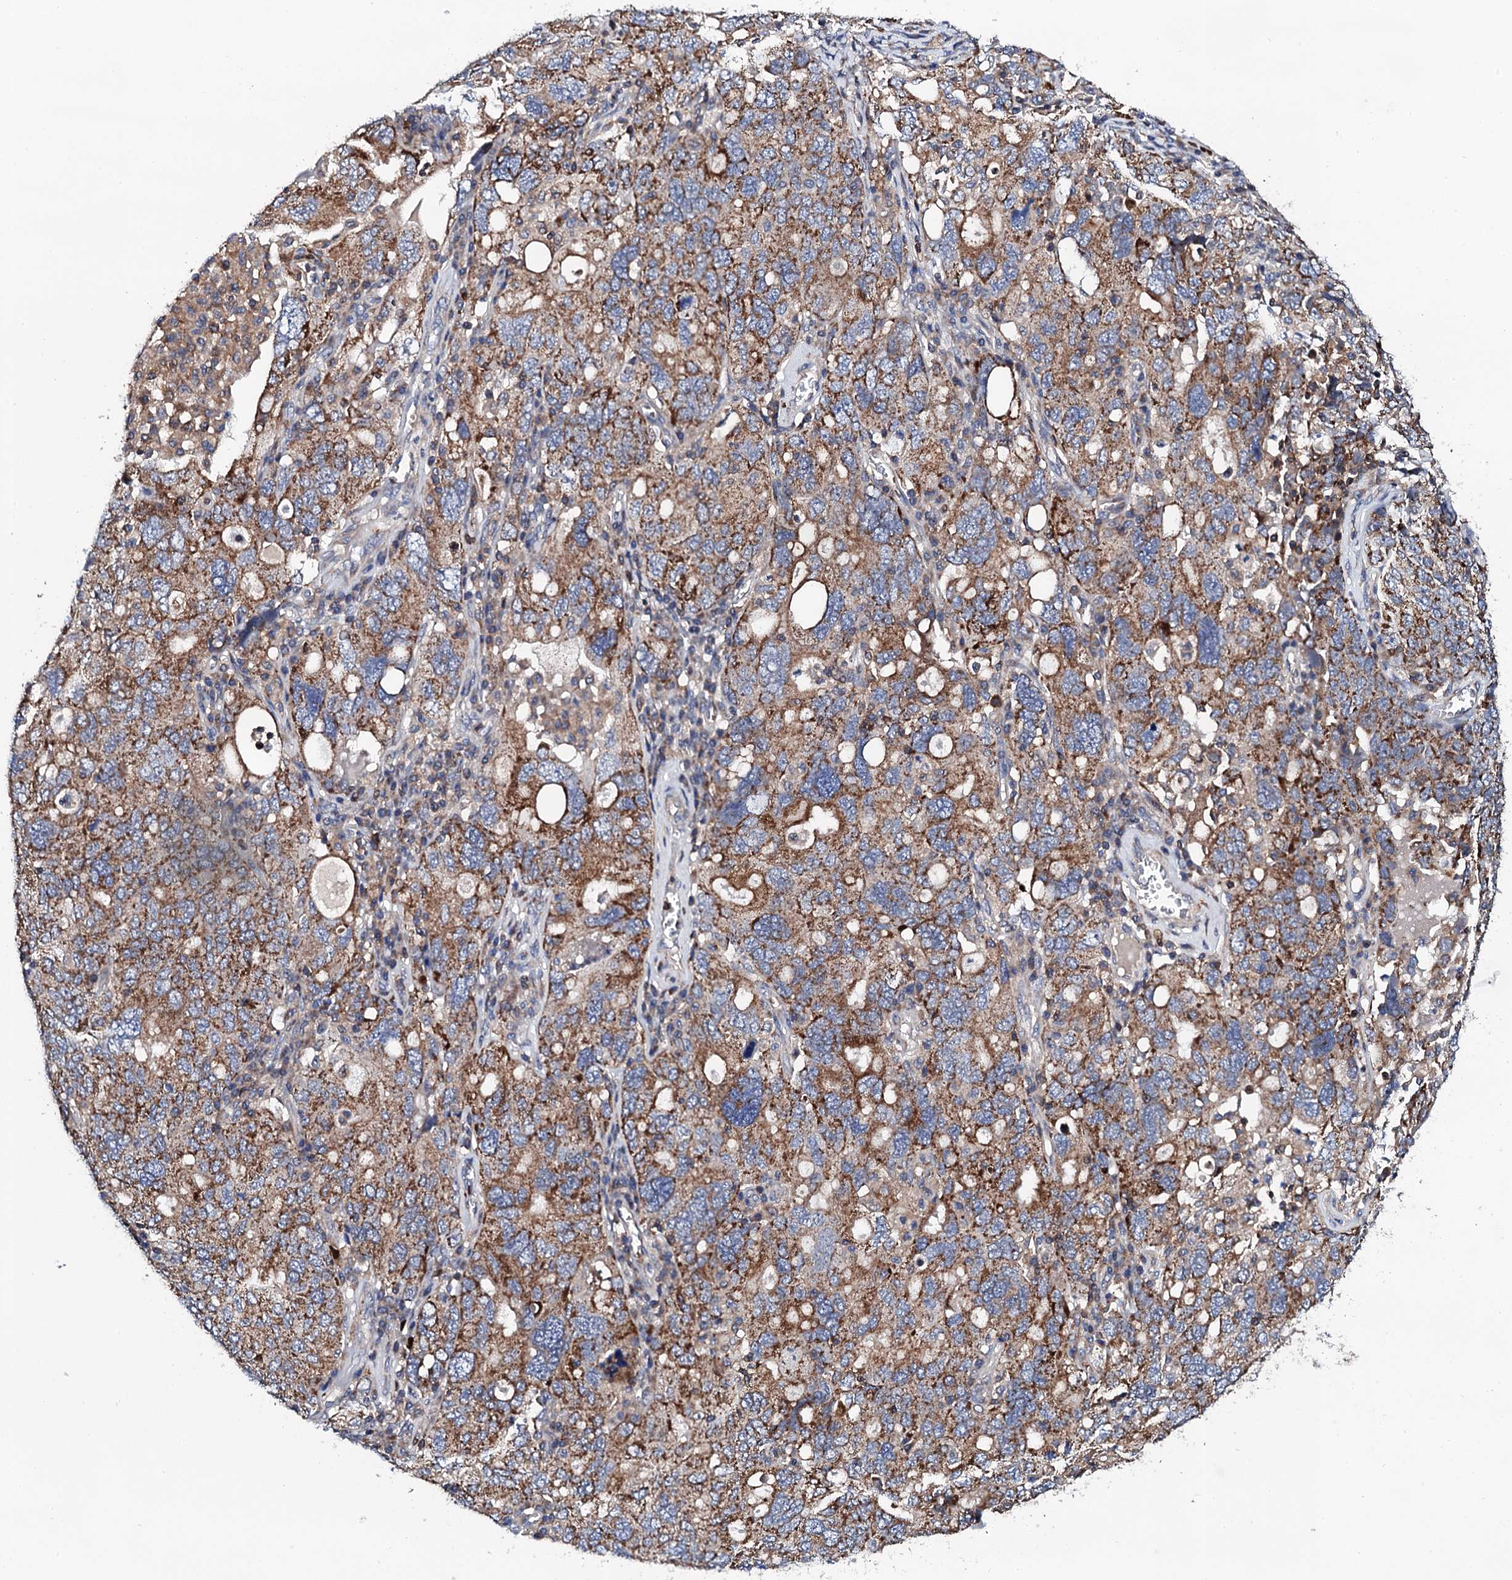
{"staining": {"intensity": "moderate", "quantity": ">75%", "location": "cytoplasmic/membranous"}, "tissue": "ovarian cancer", "cell_type": "Tumor cells", "image_type": "cancer", "snomed": [{"axis": "morphology", "description": "Carcinoma, endometroid"}, {"axis": "topography", "description": "Ovary"}], "caption": "Ovarian cancer was stained to show a protein in brown. There is medium levels of moderate cytoplasmic/membranous staining in about >75% of tumor cells. (Brightfield microscopy of DAB IHC at high magnification).", "gene": "COG4", "patient": {"sex": "female", "age": 62}}